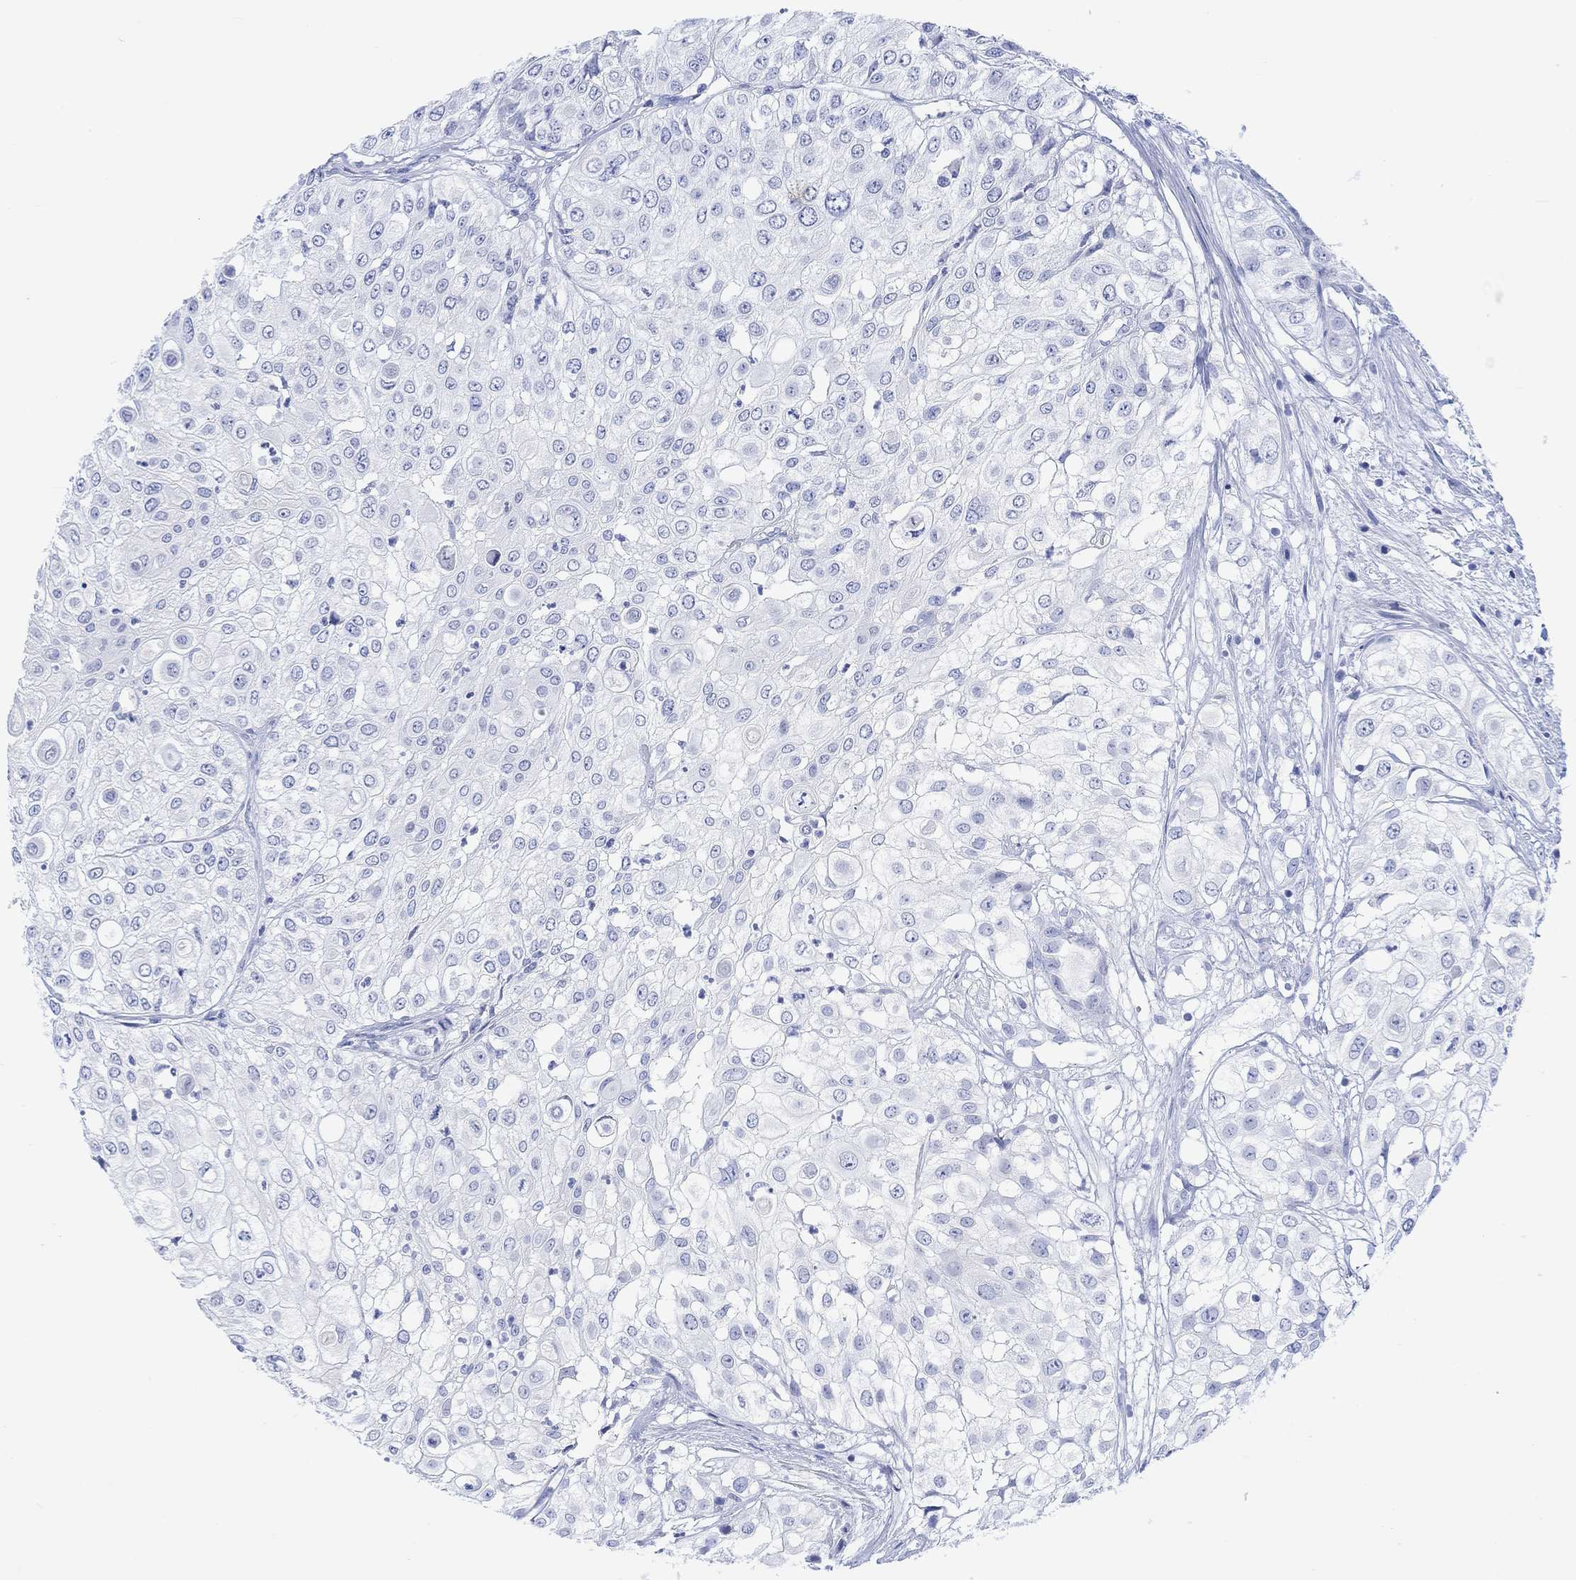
{"staining": {"intensity": "negative", "quantity": "none", "location": "none"}, "tissue": "urothelial cancer", "cell_type": "Tumor cells", "image_type": "cancer", "snomed": [{"axis": "morphology", "description": "Urothelial carcinoma, High grade"}, {"axis": "topography", "description": "Urinary bladder"}], "caption": "Human urothelial carcinoma (high-grade) stained for a protein using immunohistochemistry shows no expression in tumor cells.", "gene": "CALCA", "patient": {"sex": "female", "age": 79}}